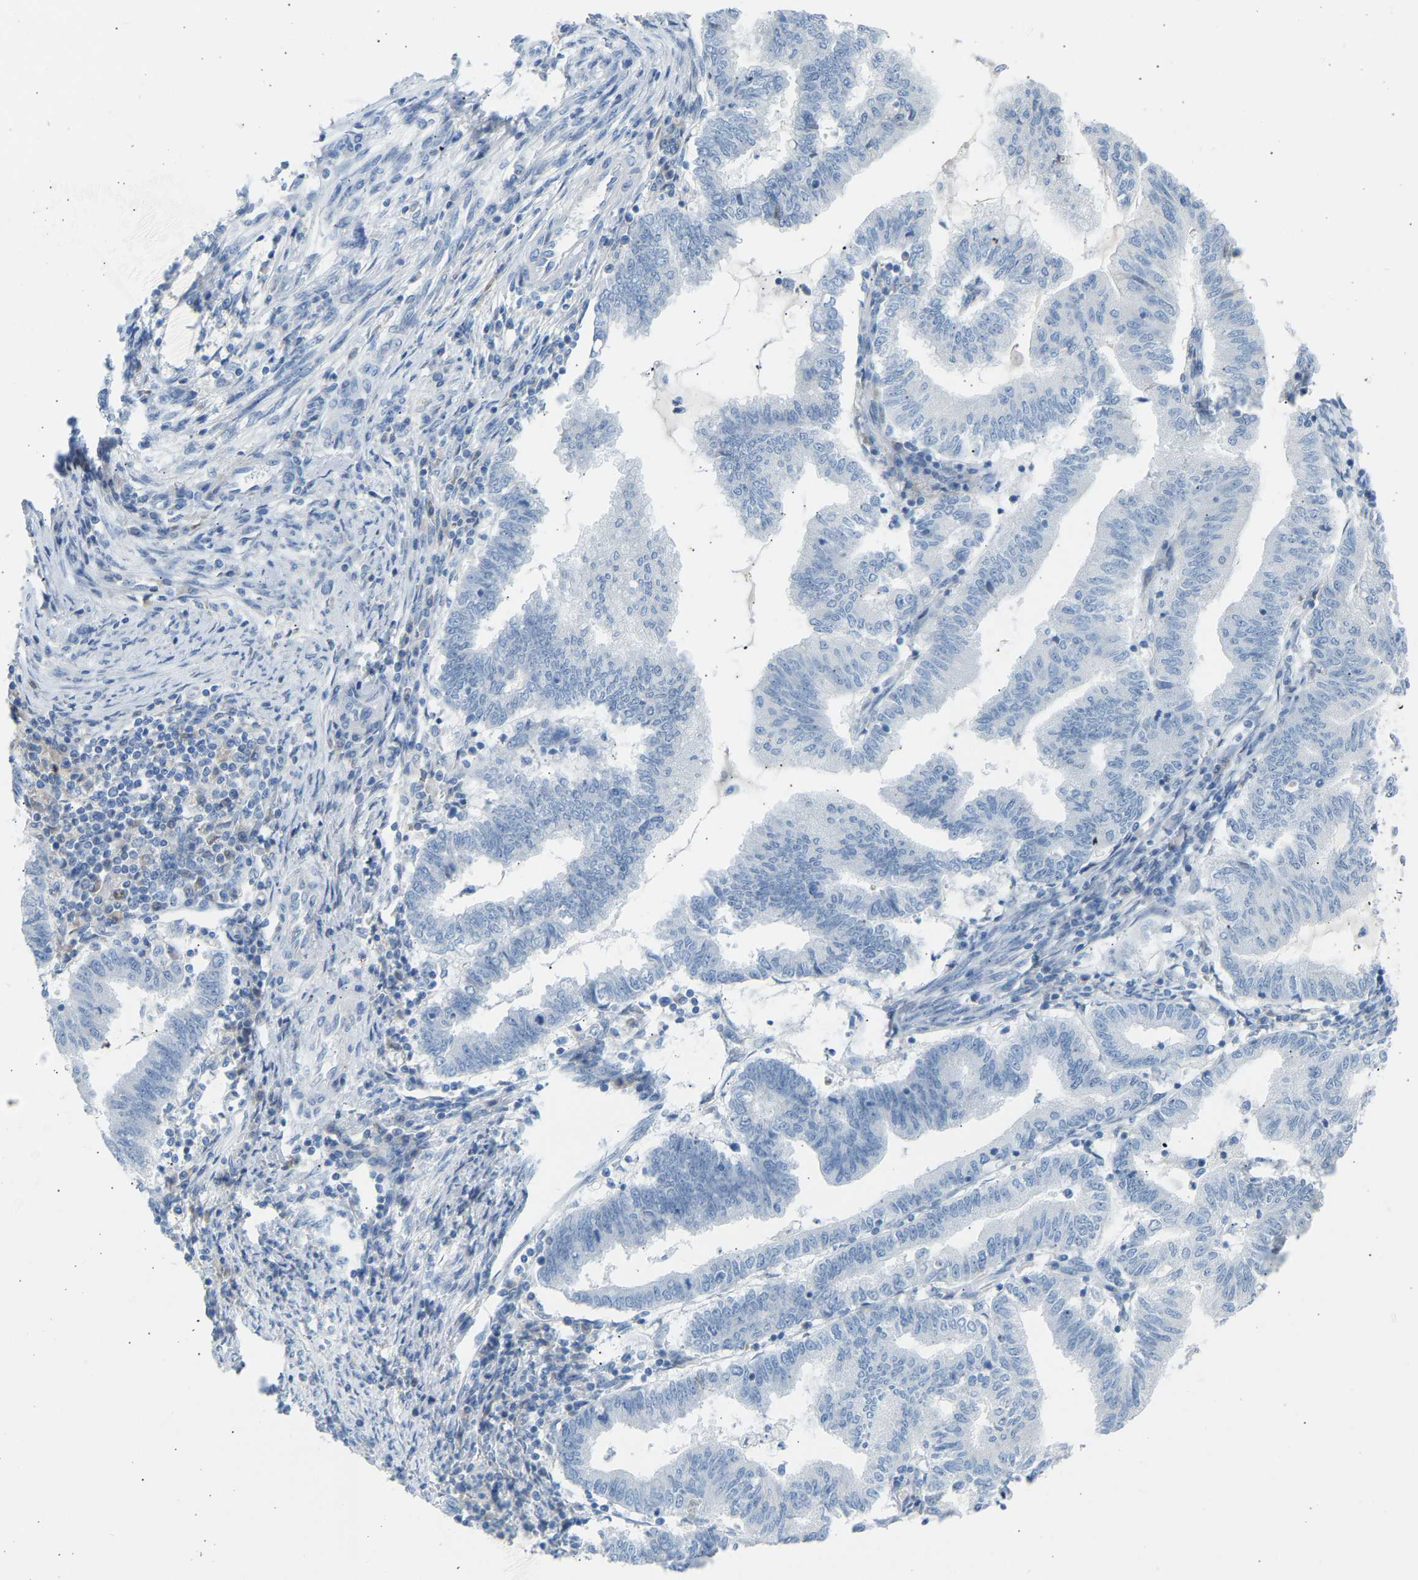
{"staining": {"intensity": "negative", "quantity": "none", "location": "none"}, "tissue": "endometrial cancer", "cell_type": "Tumor cells", "image_type": "cancer", "snomed": [{"axis": "morphology", "description": "Polyp, NOS"}, {"axis": "morphology", "description": "Adenocarcinoma, NOS"}, {"axis": "morphology", "description": "Adenoma, NOS"}, {"axis": "topography", "description": "Endometrium"}], "caption": "Immunohistochemistry (IHC) of human adenocarcinoma (endometrial) reveals no staining in tumor cells.", "gene": "GNAS", "patient": {"sex": "female", "age": 79}}